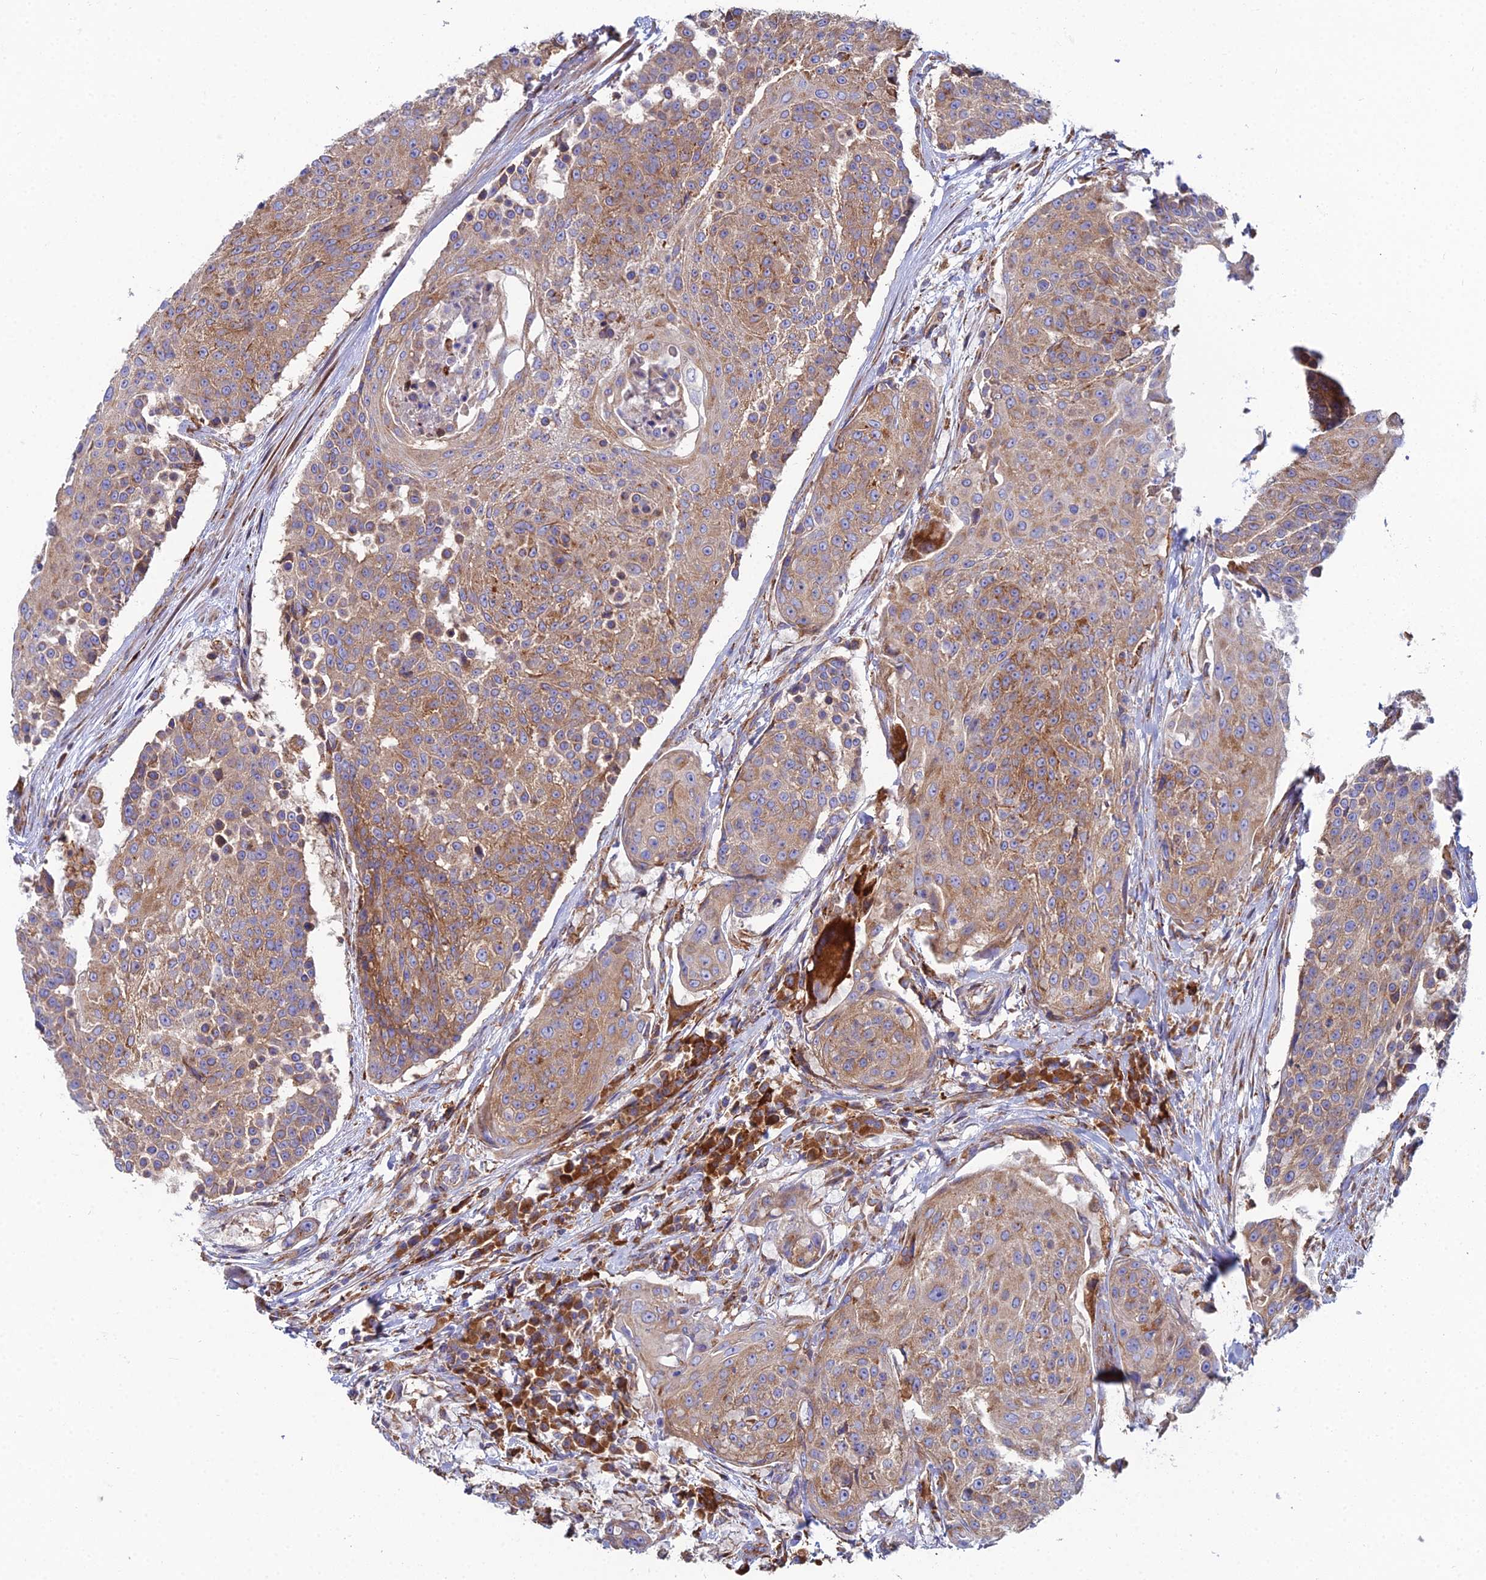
{"staining": {"intensity": "moderate", "quantity": ">75%", "location": "cytoplasmic/membranous"}, "tissue": "urothelial cancer", "cell_type": "Tumor cells", "image_type": "cancer", "snomed": [{"axis": "morphology", "description": "Urothelial carcinoma, High grade"}, {"axis": "topography", "description": "Urinary bladder"}], "caption": "Tumor cells demonstrate moderate cytoplasmic/membranous positivity in about >75% of cells in urothelial cancer.", "gene": "CLCN3", "patient": {"sex": "female", "age": 63}}